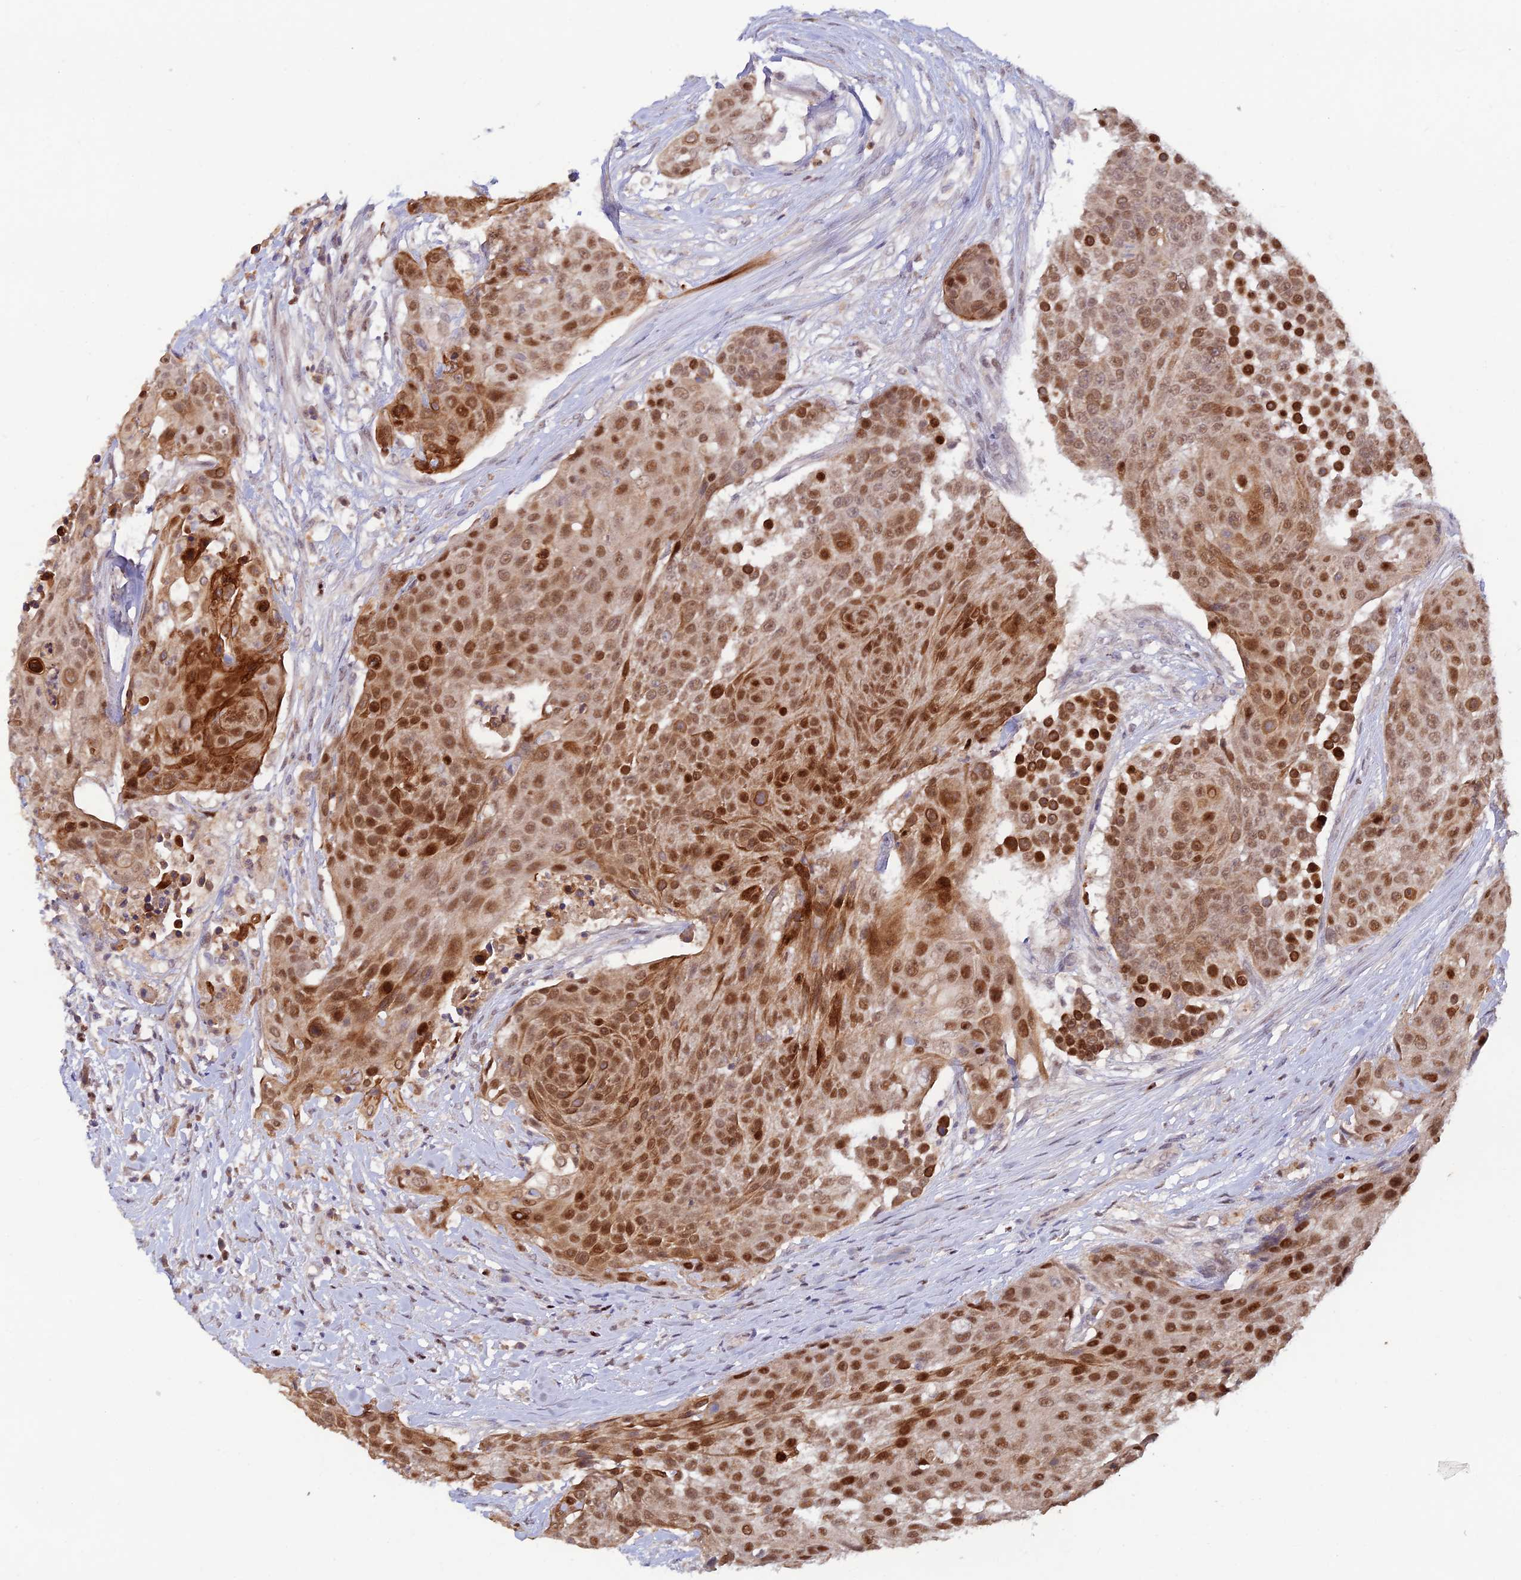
{"staining": {"intensity": "moderate", "quantity": ">75%", "location": "cytoplasmic/membranous,nuclear"}, "tissue": "urothelial cancer", "cell_type": "Tumor cells", "image_type": "cancer", "snomed": [{"axis": "morphology", "description": "Urothelial carcinoma, High grade"}, {"axis": "topography", "description": "Urinary bladder"}], "caption": "Immunohistochemical staining of human high-grade urothelial carcinoma exhibits medium levels of moderate cytoplasmic/membranous and nuclear protein positivity in approximately >75% of tumor cells.", "gene": "FASTKD5", "patient": {"sex": "female", "age": 63}}